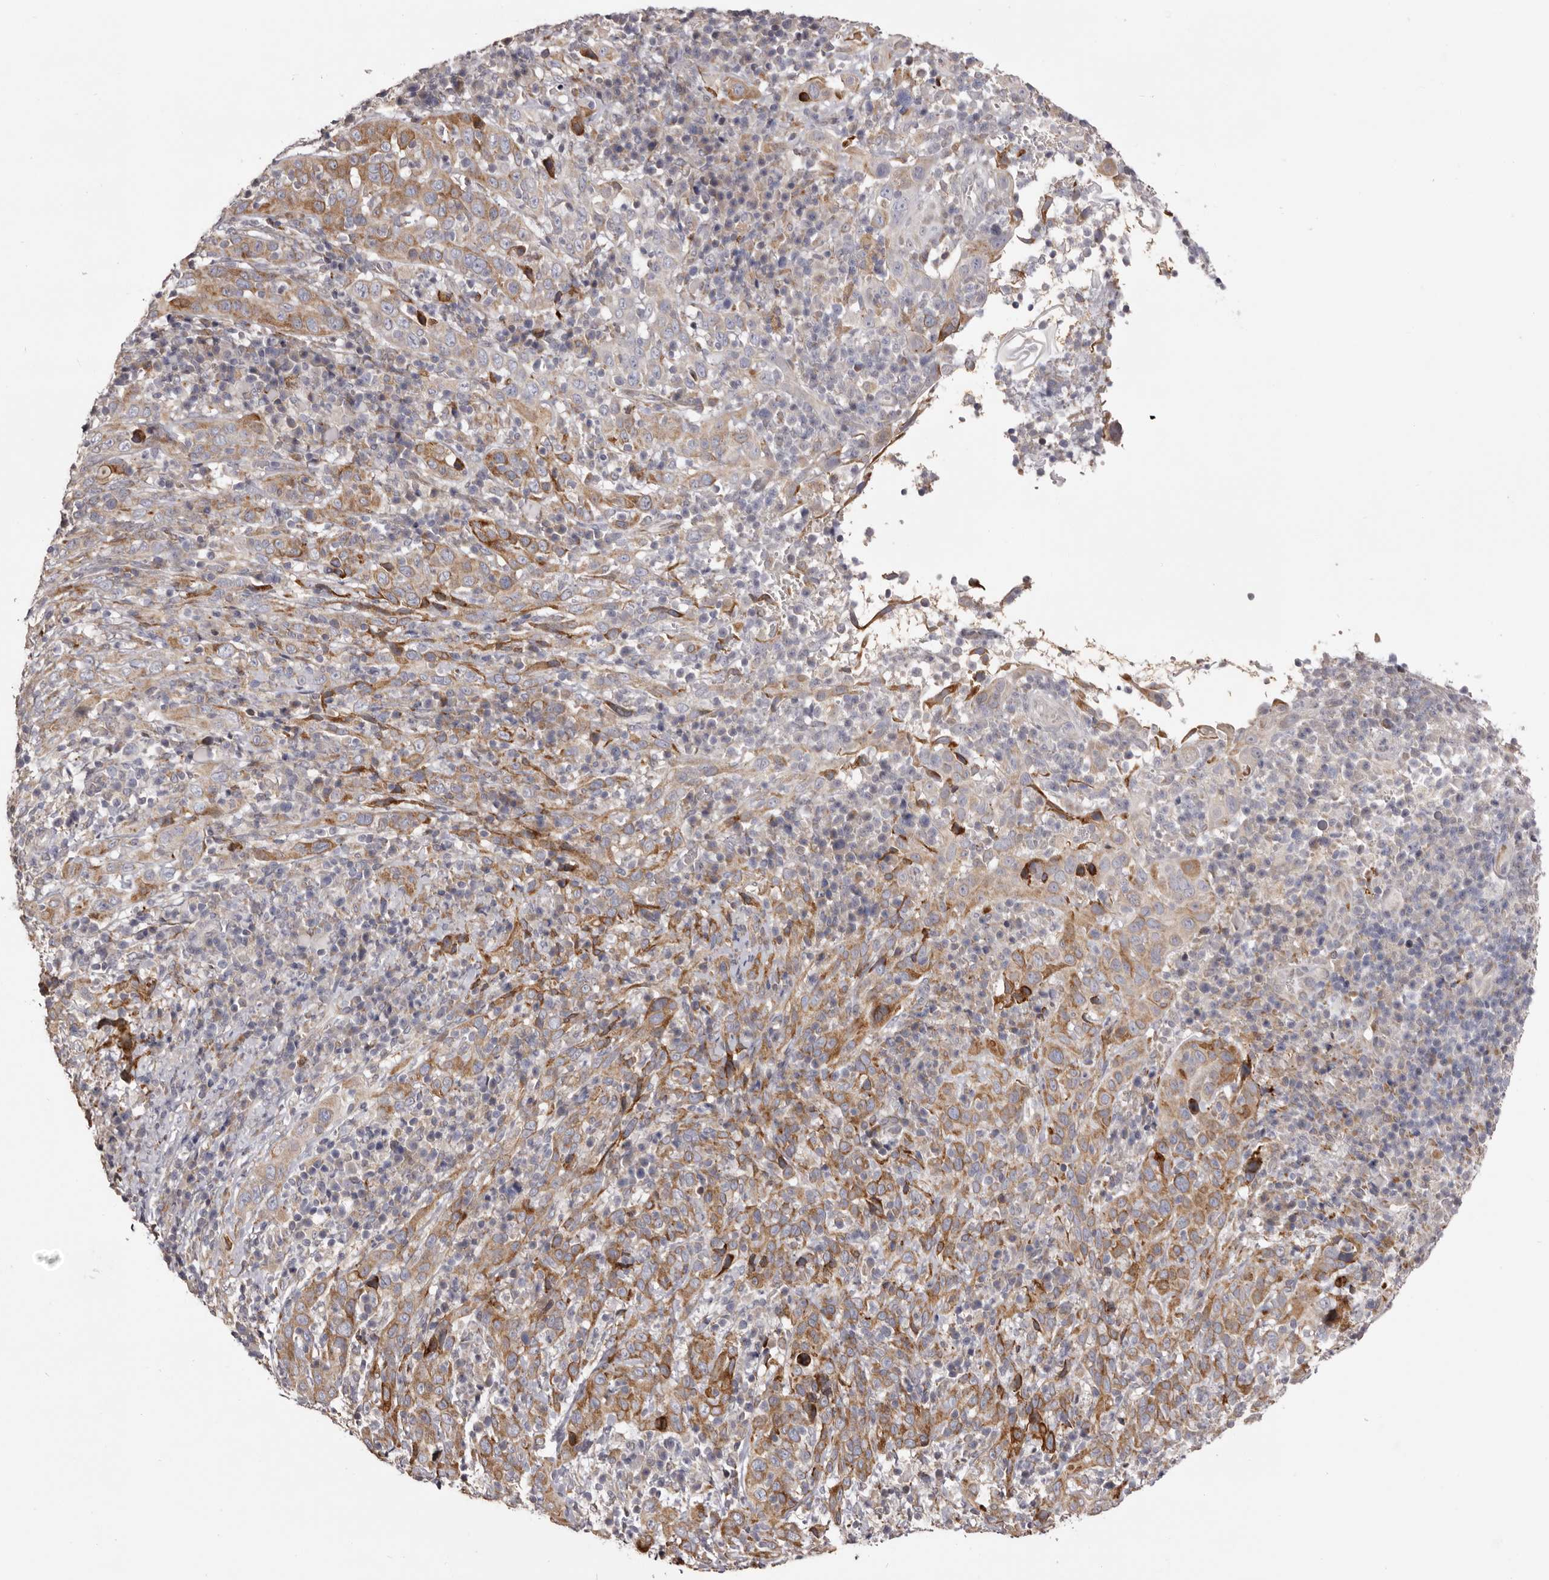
{"staining": {"intensity": "moderate", "quantity": "25%-75%", "location": "cytoplasmic/membranous"}, "tissue": "cervical cancer", "cell_type": "Tumor cells", "image_type": "cancer", "snomed": [{"axis": "morphology", "description": "Squamous cell carcinoma, NOS"}, {"axis": "topography", "description": "Cervix"}], "caption": "Protein expression analysis of human cervical cancer reveals moderate cytoplasmic/membranous staining in about 25%-75% of tumor cells.", "gene": "PIGX", "patient": {"sex": "female", "age": 46}}